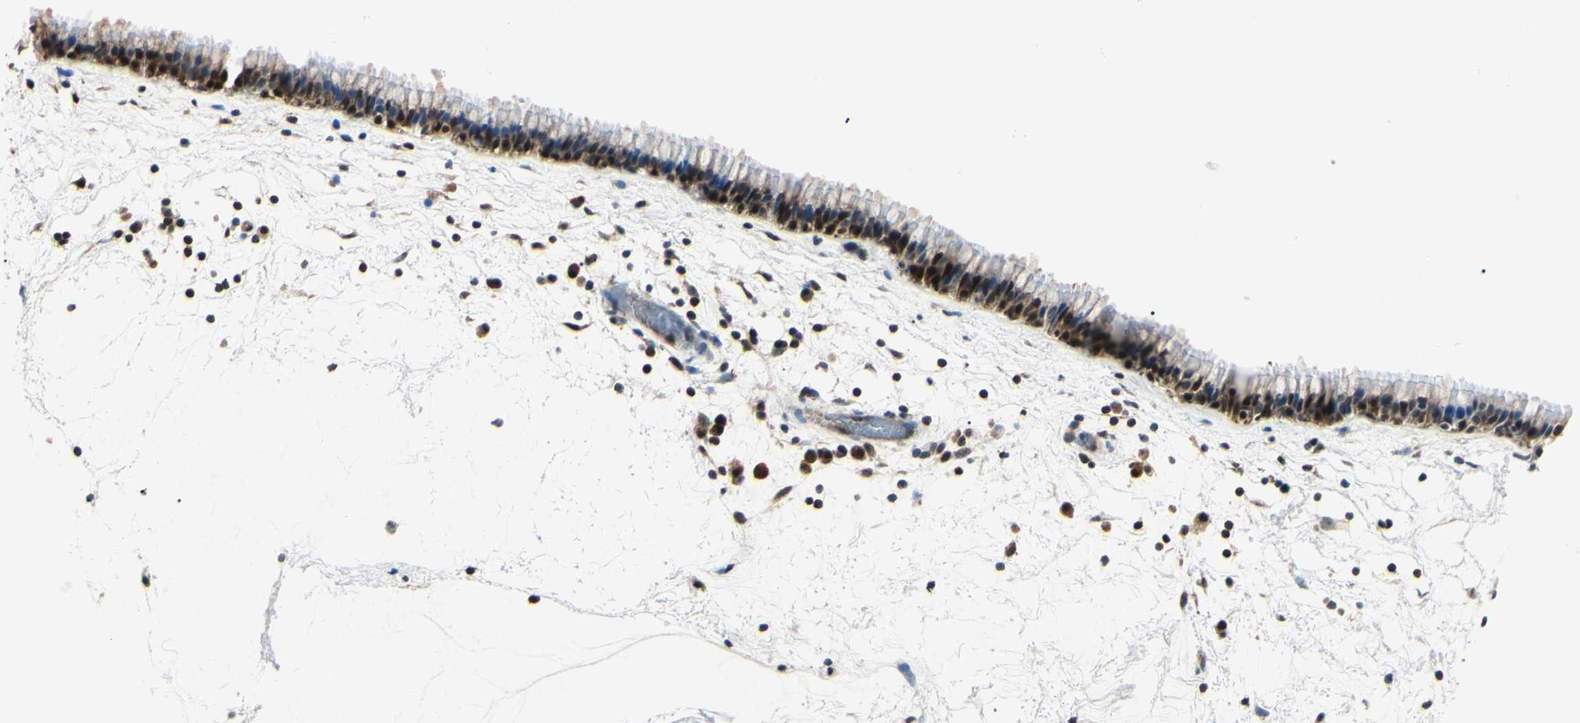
{"staining": {"intensity": "moderate", "quantity": ">75%", "location": "cytoplasmic/membranous,nuclear"}, "tissue": "nasopharynx", "cell_type": "Respiratory epithelial cells", "image_type": "normal", "snomed": [{"axis": "morphology", "description": "Normal tissue, NOS"}, {"axis": "morphology", "description": "Inflammation, NOS"}, {"axis": "topography", "description": "Nasopharynx"}], "caption": "A high-resolution image shows immunohistochemistry (IHC) staining of unremarkable nasopharynx, which demonstrates moderate cytoplasmic/membranous,nuclear staining in approximately >75% of respiratory epithelial cells.", "gene": "PGK1", "patient": {"sex": "male", "age": 48}}